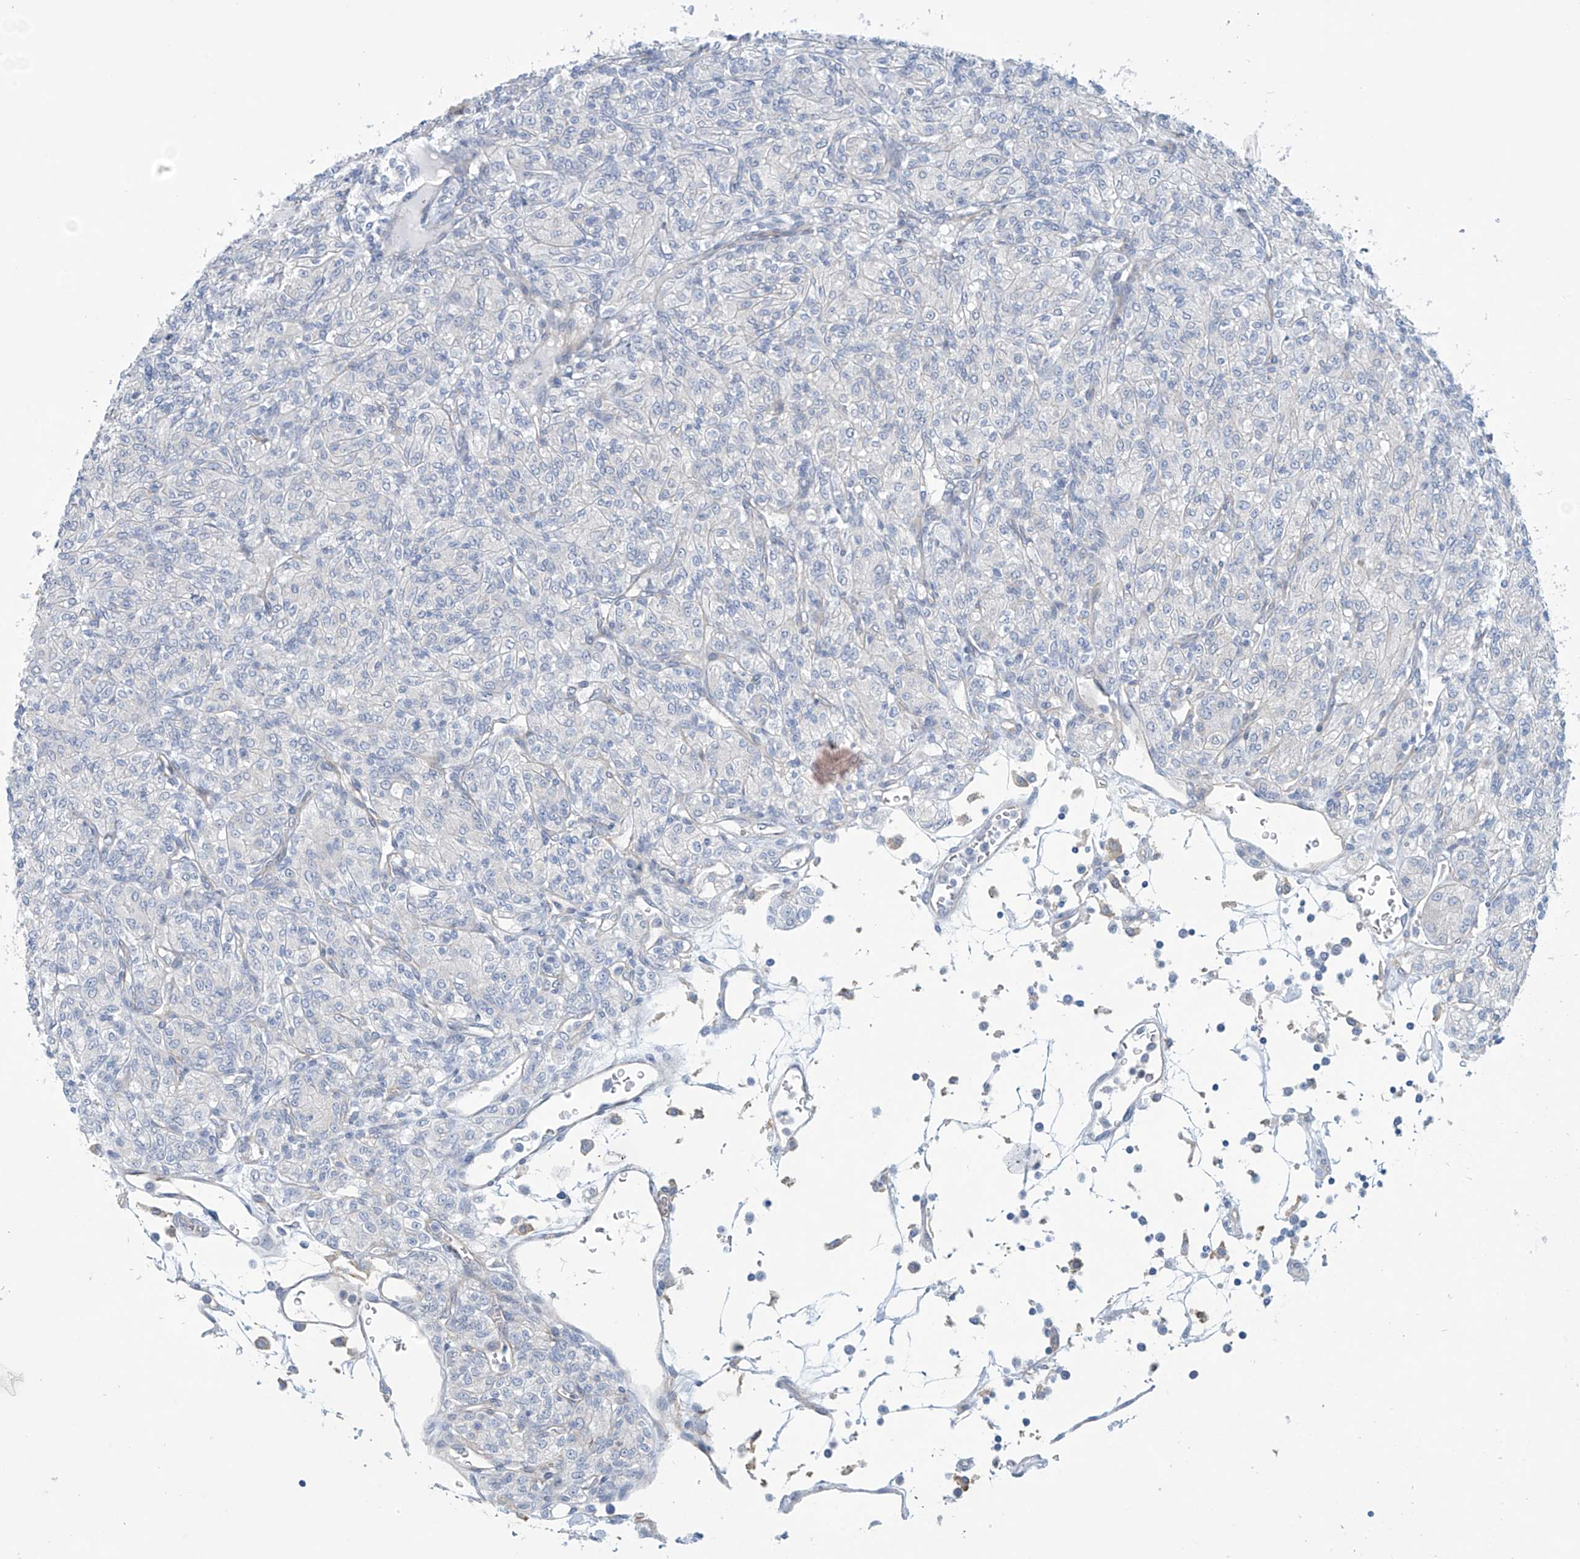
{"staining": {"intensity": "negative", "quantity": "none", "location": "none"}, "tissue": "renal cancer", "cell_type": "Tumor cells", "image_type": "cancer", "snomed": [{"axis": "morphology", "description": "Adenocarcinoma, NOS"}, {"axis": "topography", "description": "Kidney"}], "caption": "Tumor cells show no significant protein staining in adenocarcinoma (renal).", "gene": "ABHD13", "patient": {"sex": "male", "age": 77}}